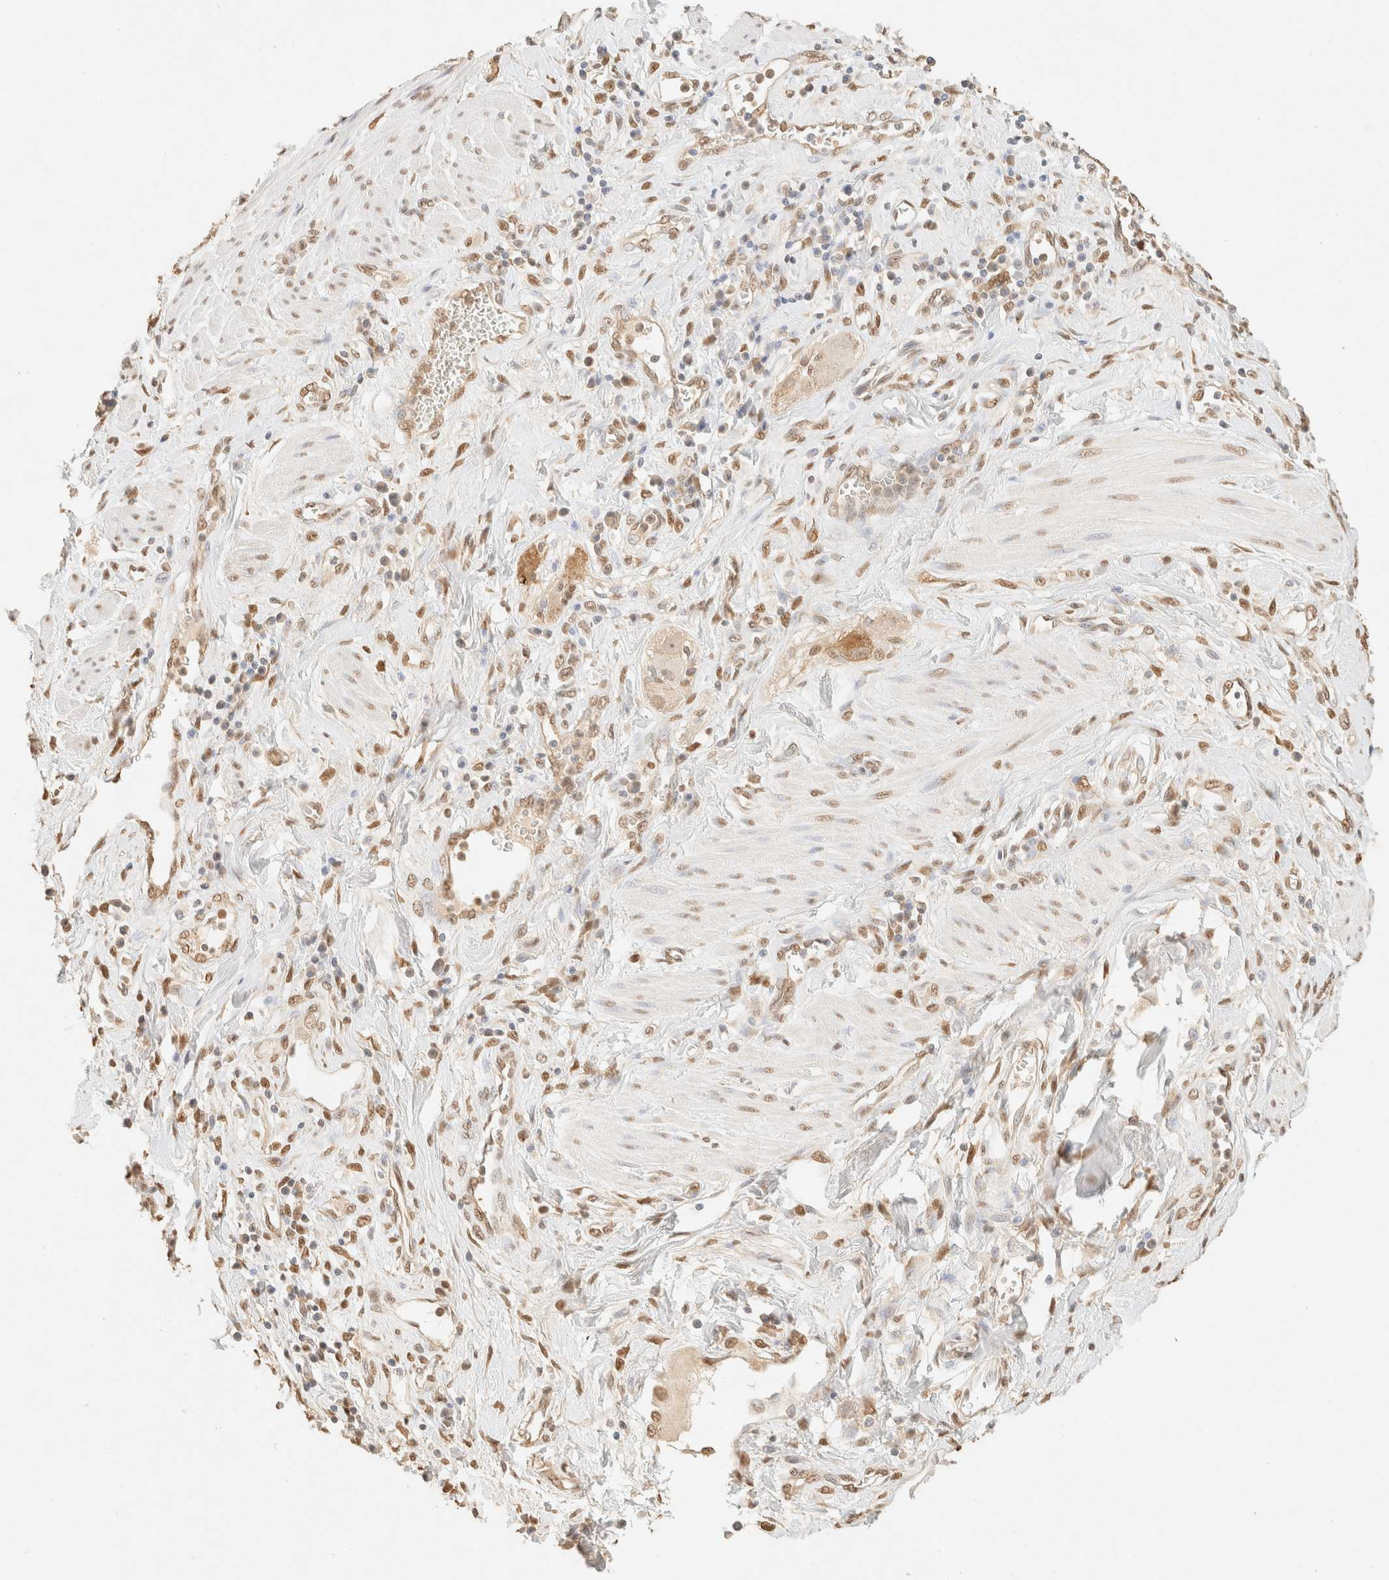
{"staining": {"intensity": "weak", "quantity": ">75%", "location": "nuclear"}, "tissue": "pancreatic cancer", "cell_type": "Tumor cells", "image_type": "cancer", "snomed": [{"axis": "morphology", "description": "Normal tissue, NOS"}, {"axis": "topography", "description": "Lymph node"}], "caption": "A histopathology image of pancreatic cancer stained for a protein shows weak nuclear brown staining in tumor cells.", "gene": "S100A13", "patient": {"sex": "male", "age": 50}}